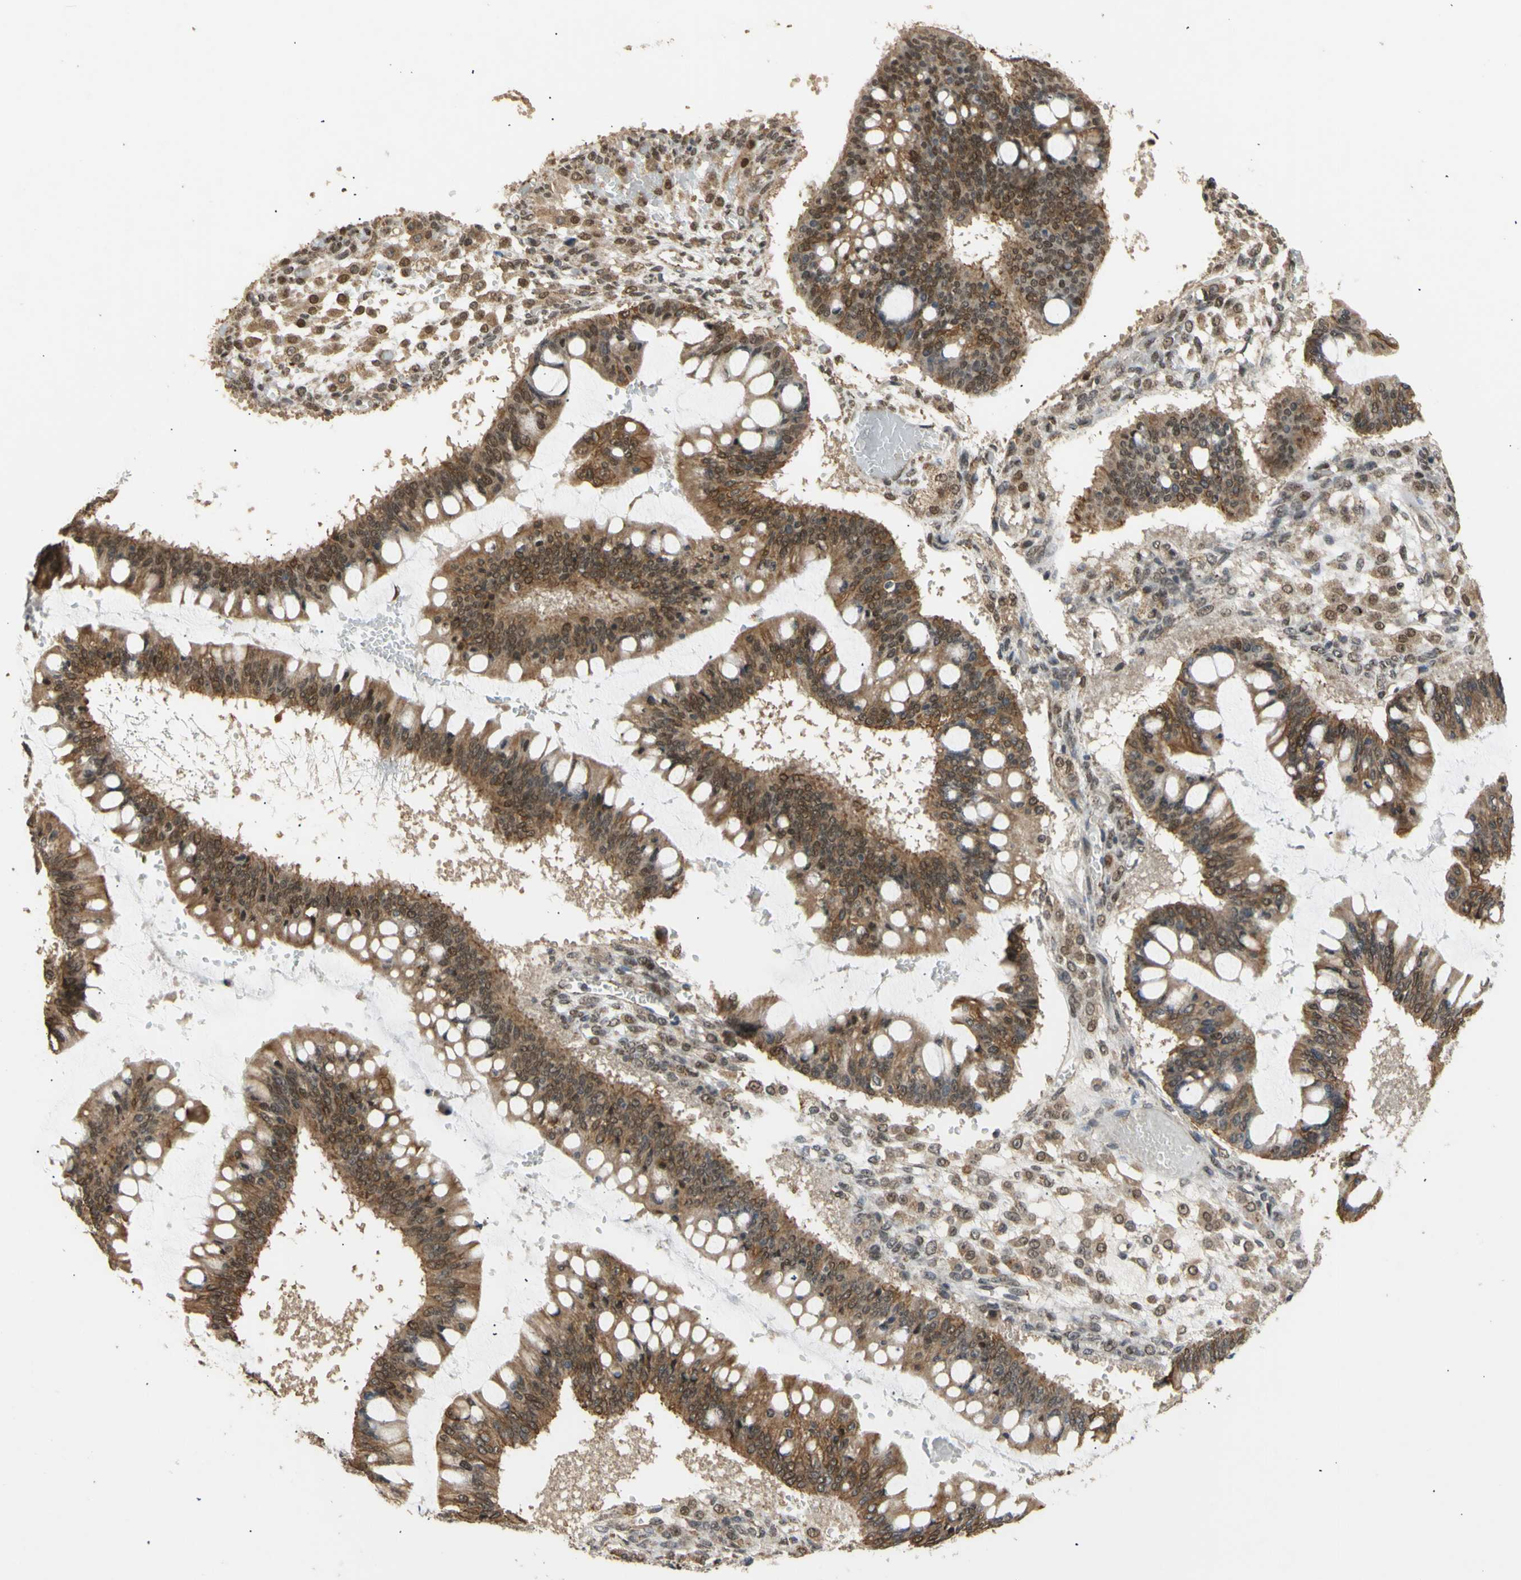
{"staining": {"intensity": "moderate", "quantity": ">75%", "location": "cytoplasmic/membranous"}, "tissue": "ovarian cancer", "cell_type": "Tumor cells", "image_type": "cancer", "snomed": [{"axis": "morphology", "description": "Cystadenocarcinoma, mucinous, NOS"}, {"axis": "topography", "description": "Ovary"}], "caption": "This histopathology image shows IHC staining of mucinous cystadenocarcinoma (ovarian), with medium moderate cytoplasmic/membranous expression in approximately >75% of tumor cells.", "gene": "GTF2E2", "patient": {"sex": "female", "age": 73}}